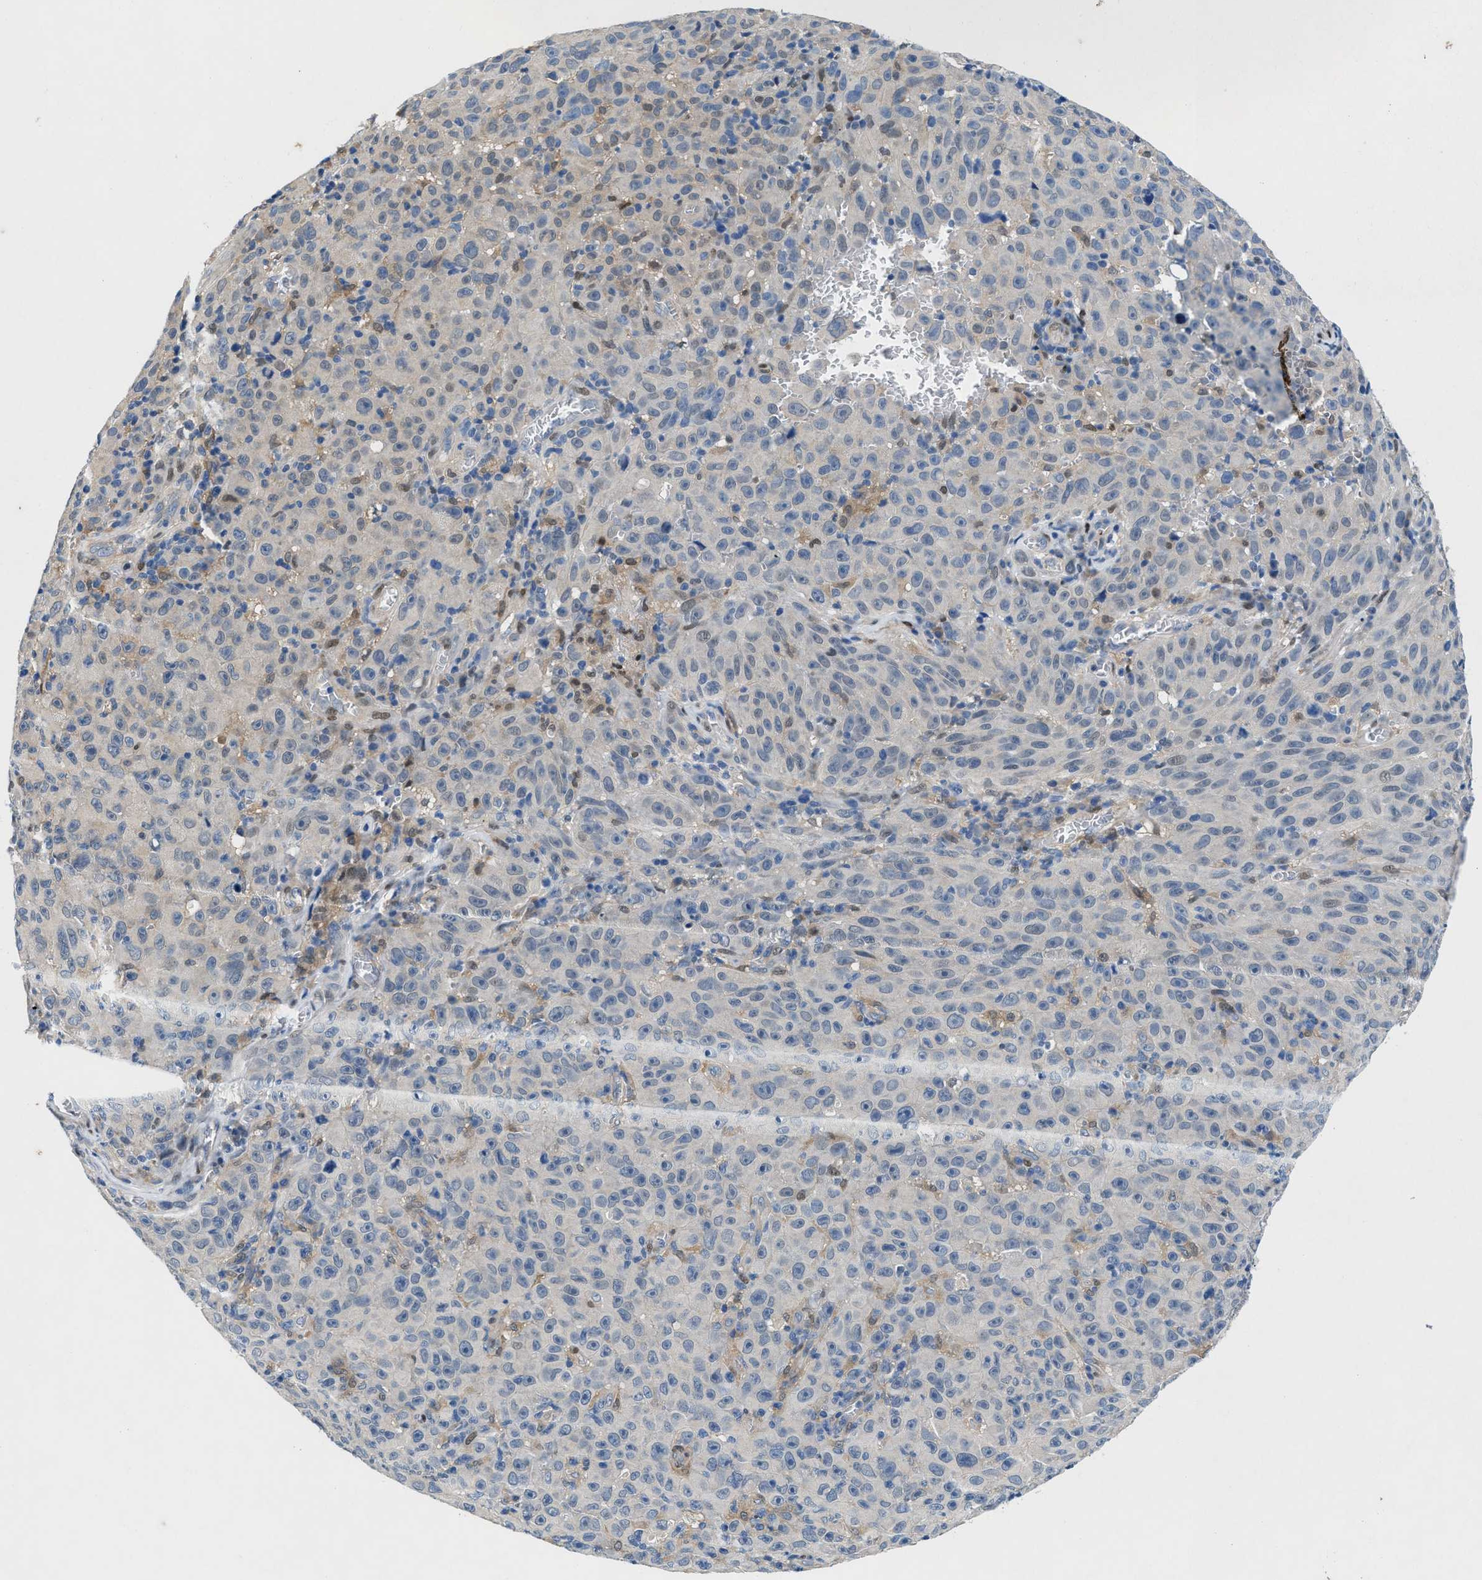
{"staining": {"intensity": "negative", "quantity": "none", "location": "none"}, "tissue": "melanoma", "cell_type": "Tumor cells", "image_type": "cancer", "snomed": [{"axis": "morphology", "description": "Malignant melanoma, NOS"}, {"axis": "topography", "description": "Skin"}], "caption": "This is an immunohistochemistry (IHC) image of human melanoma. There is no staining in tumor cells.", "gene": "COPS2", "patient": {"sex": "female", "age": 82}}